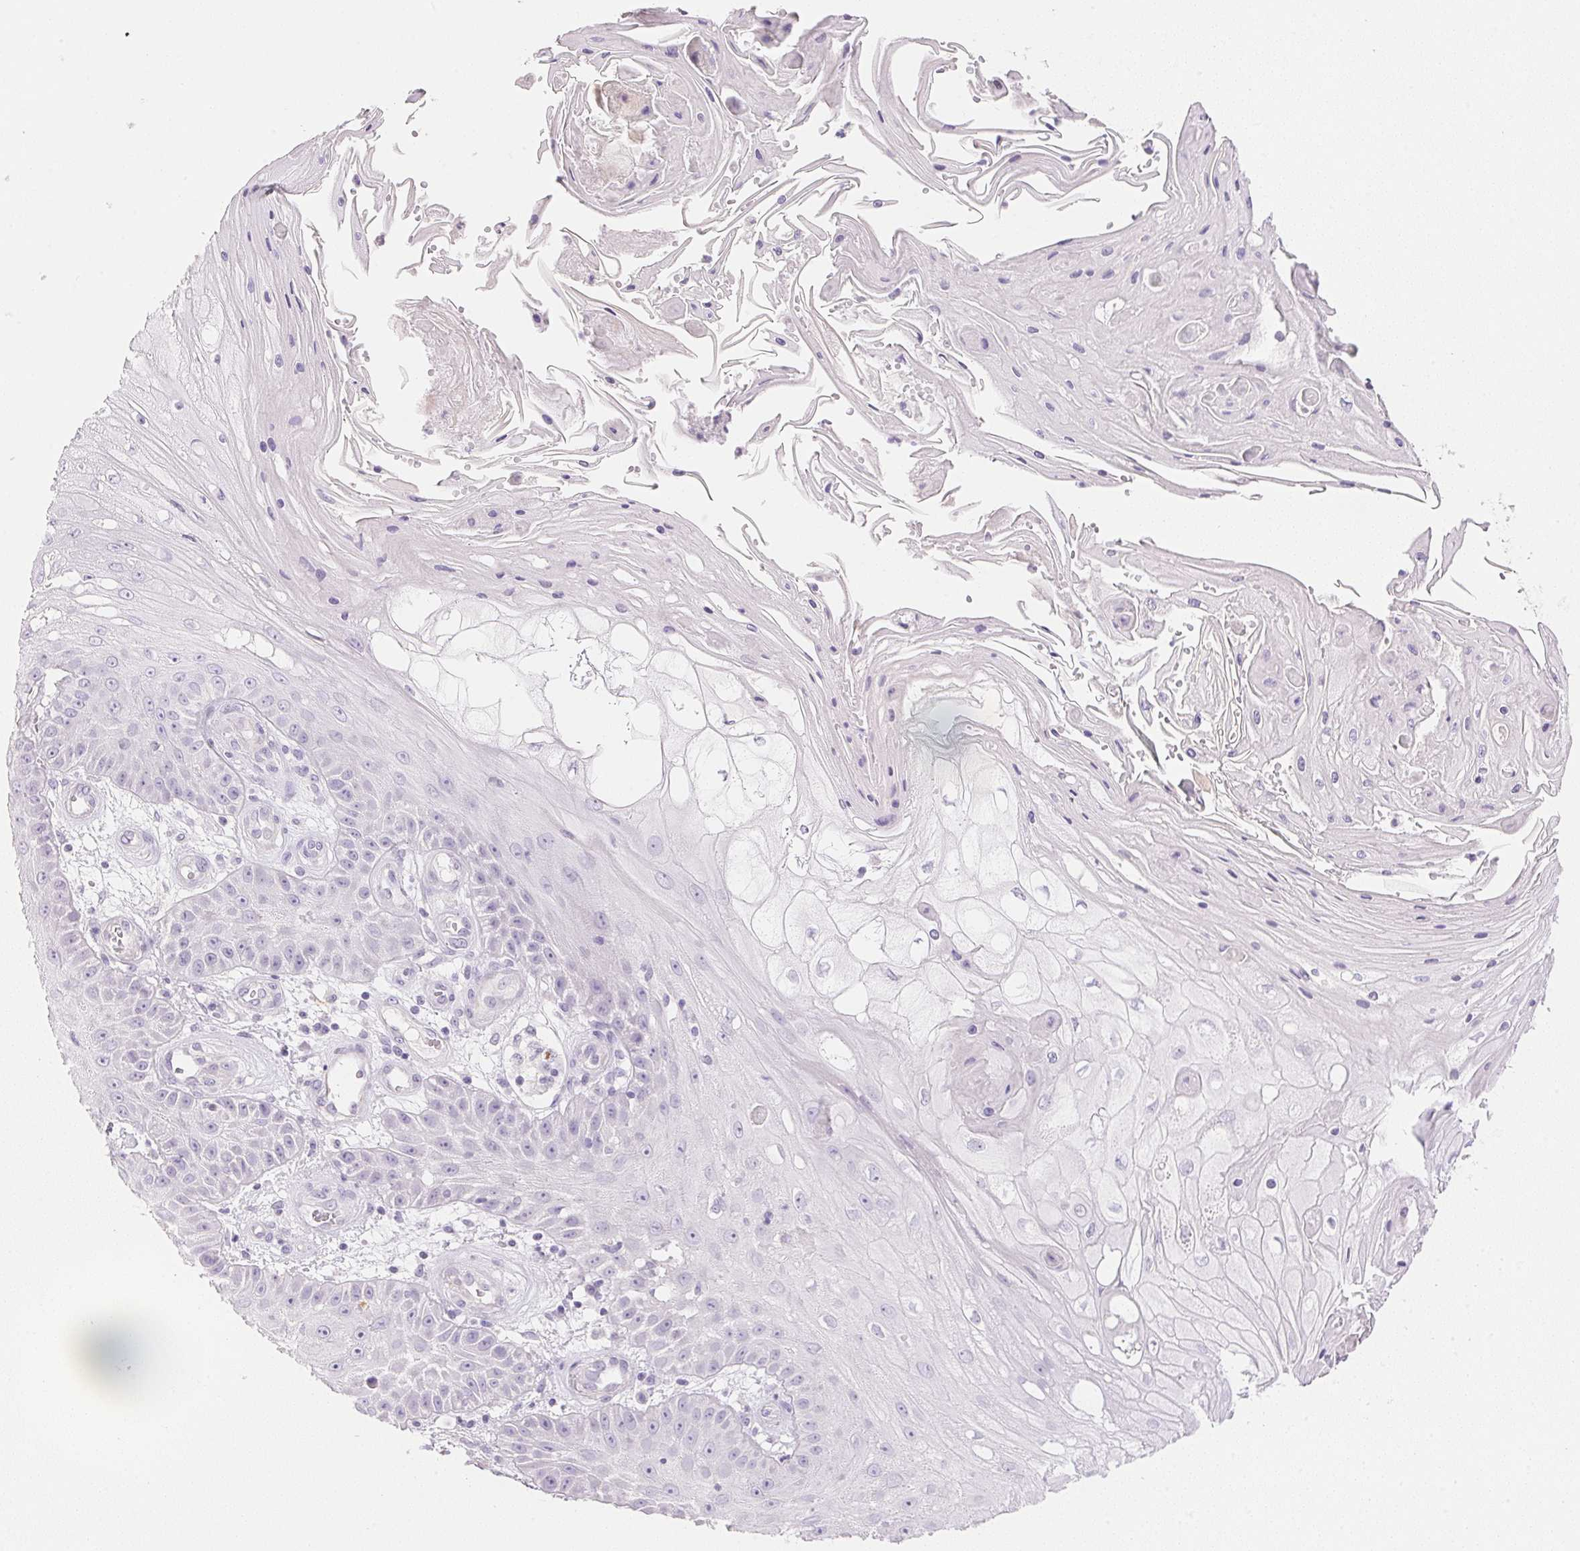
{"staining": {"intensity": "negative", "quantity": "none", "location": "none"}, "tissue": "skin cancer", "cell_type": "Tumor cells", "image_type": "cancer", "snomed": [{"axis": "morphology", "description": "Squamous cell carcinoma, NOS"}, {"axis": "topography", "description": "Skin"}], "caption": "A micrograph of skin cancer stained for a protein demonstrates no brown staining in tumor cells.", "gene": "KCNE2", "patient": {"sex": "male", "age": 70}}